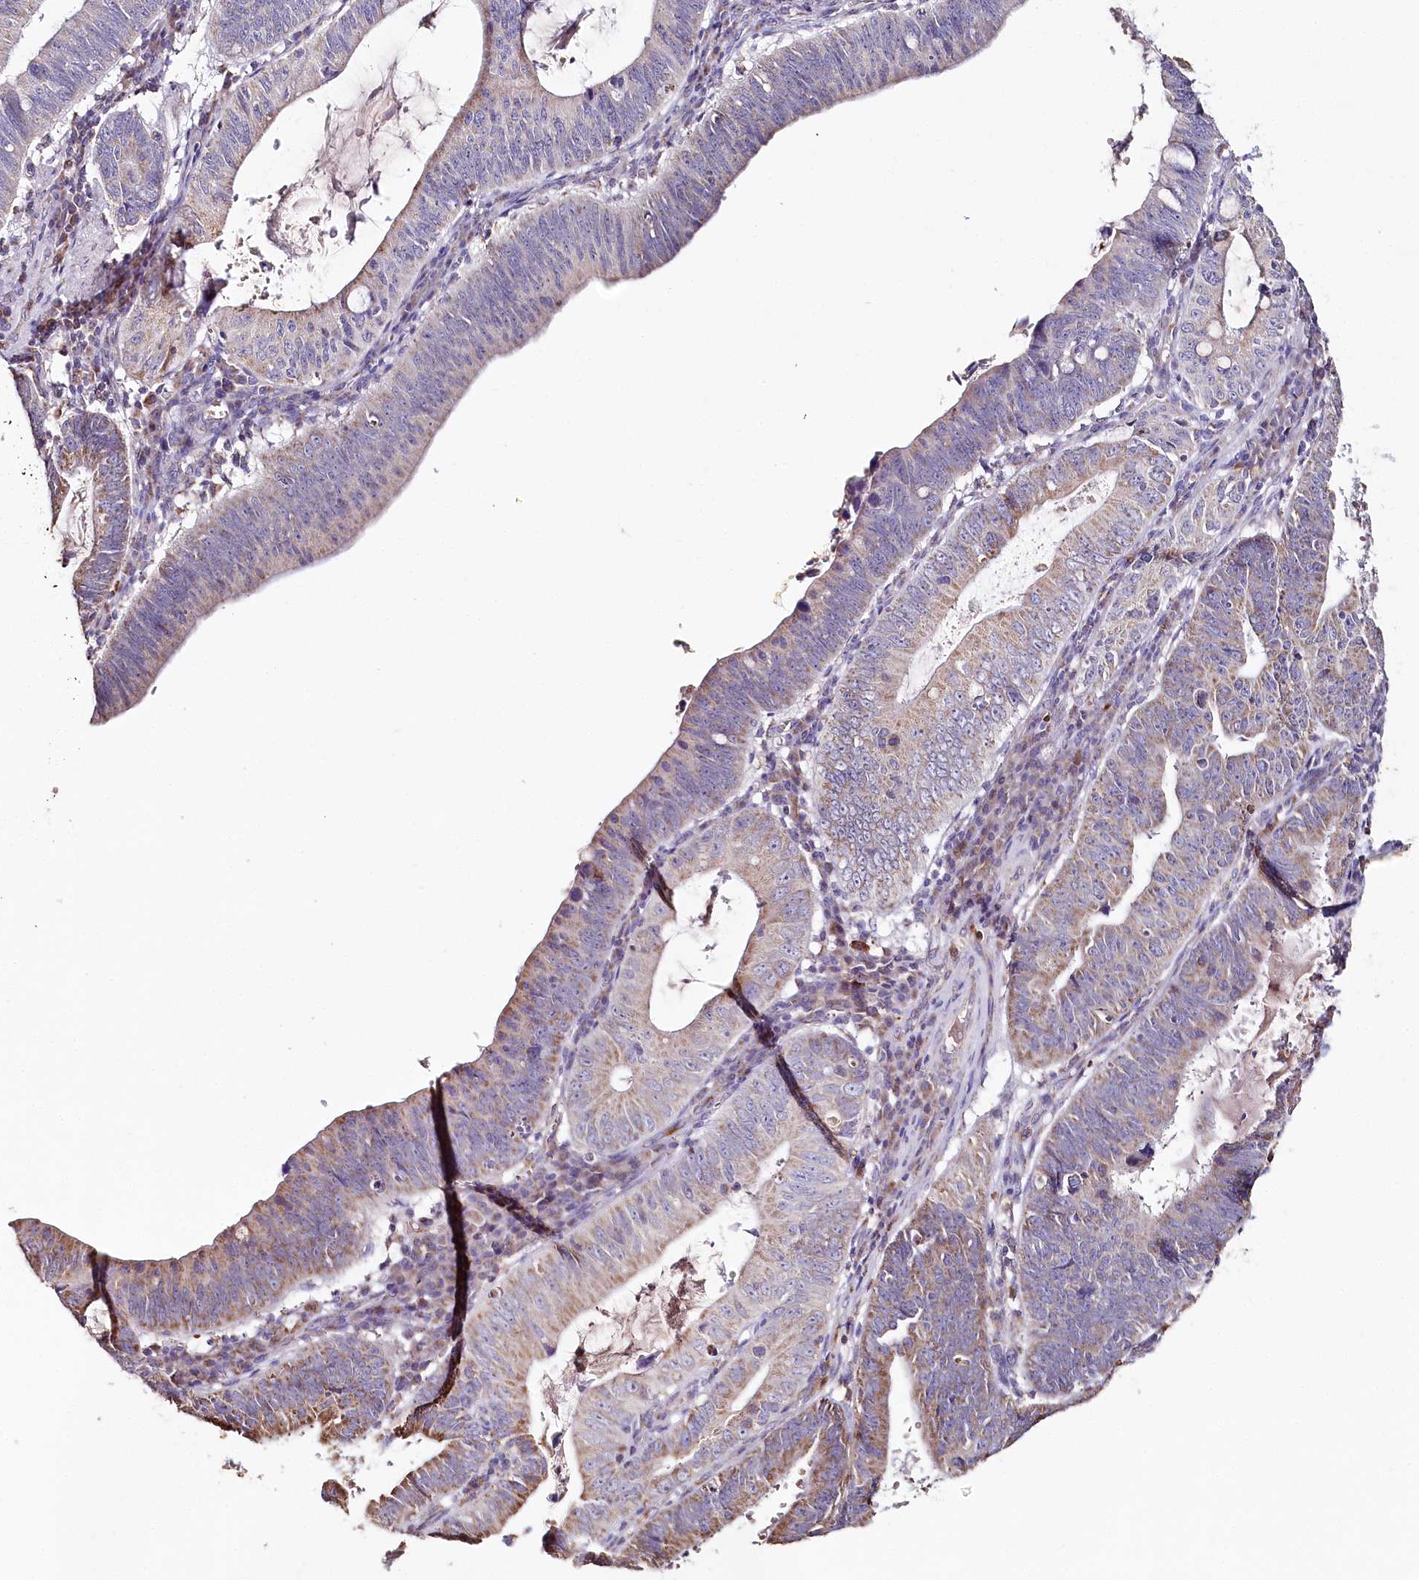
{"staining": {"intensity": "moderate", "quantity": "<25%", "location": "cytoplasmic/membranous"}, "tissue": "stomach cancer", "cell_type": "Tumor cells", "image_type": "cancer", "snomed": [{"axis": "morphology", "description": "Adenocarcinoma, NOS"}, {"axis": "topography", "description": "Stomach"}], "caption": "Adenocarcinoma (stomach) stained with a brown dye demonstrates moderate cytoplasmic/membranous positive staining in approximately <25% of tumor cells.", "gene": "MMP25", "patient": {"sex": "male", "age": 59}}